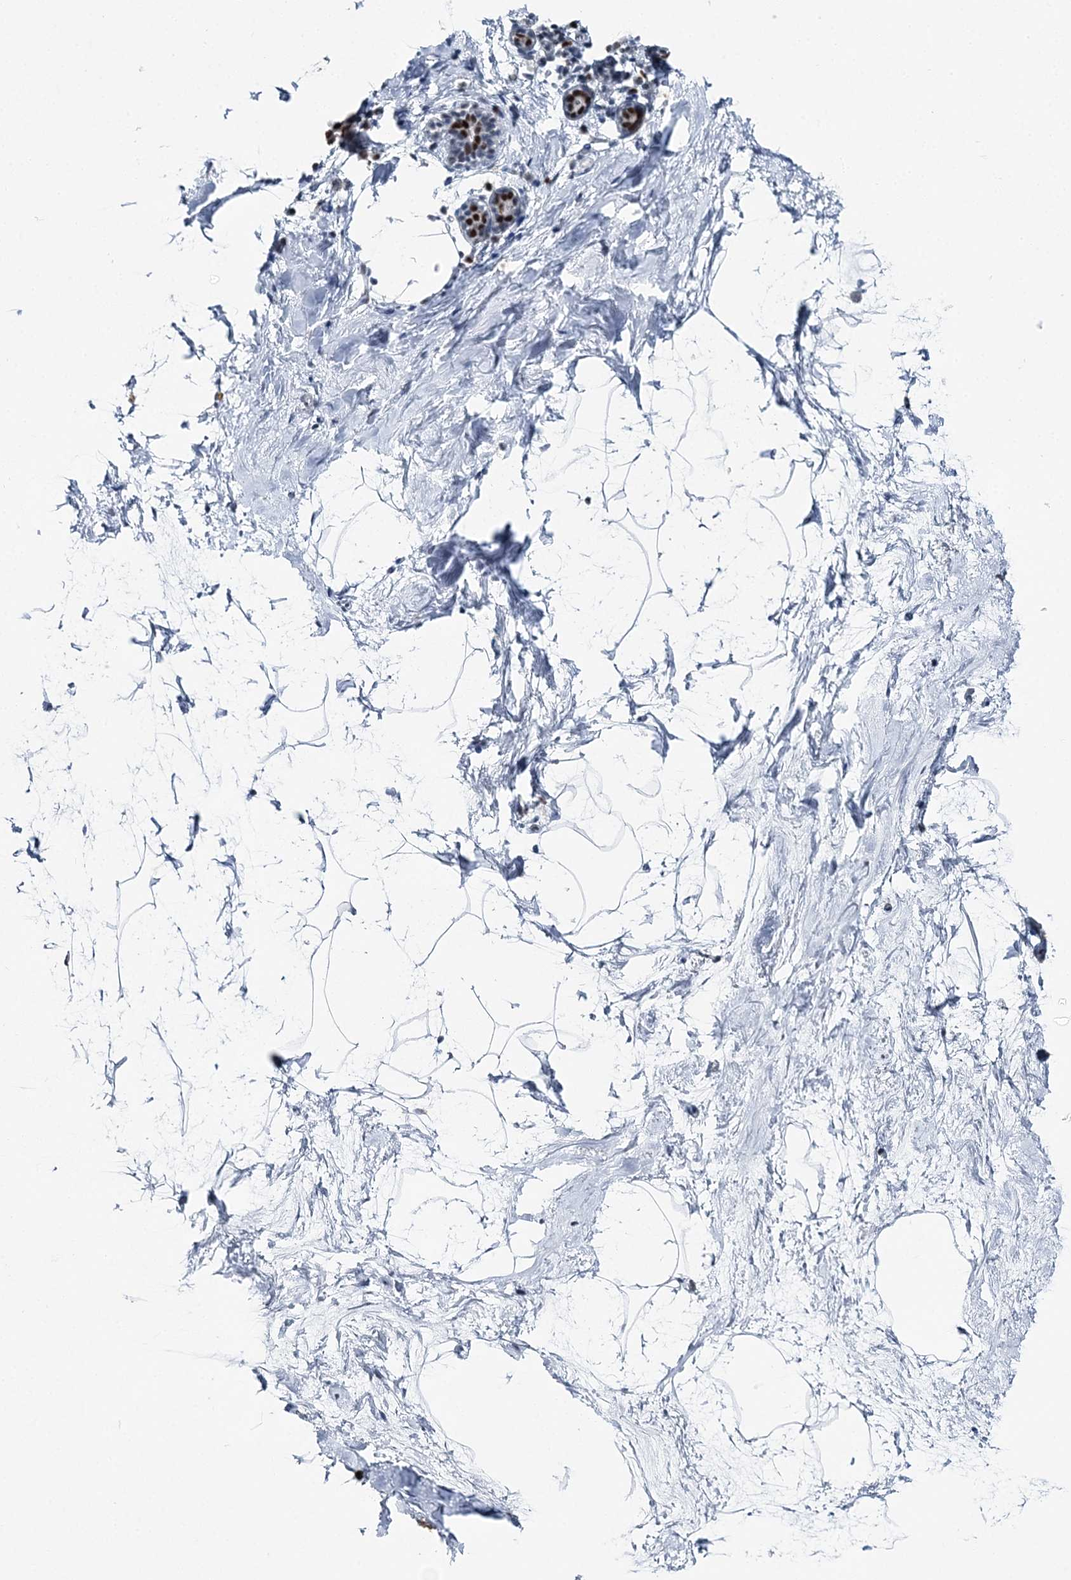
{"staining": {"intensity": "negative", "quantity": "none", "location": "none"}, "tissue": "breast", "cell_type": "Adipocytes", "image_type": "normal", "snomed": [{"axis": "morphology", "description": "Normal tissue, NOS"}, {"axis": "topography", "description": "Breast"}], "caption": "The histopathology image demonstrates no significant expression in adipocytes of breast. (DAB immunohistochemistry with hematoxylin counter stain).", "gene": "HAT1", "patient": {"sex": "female", "age": 62}}